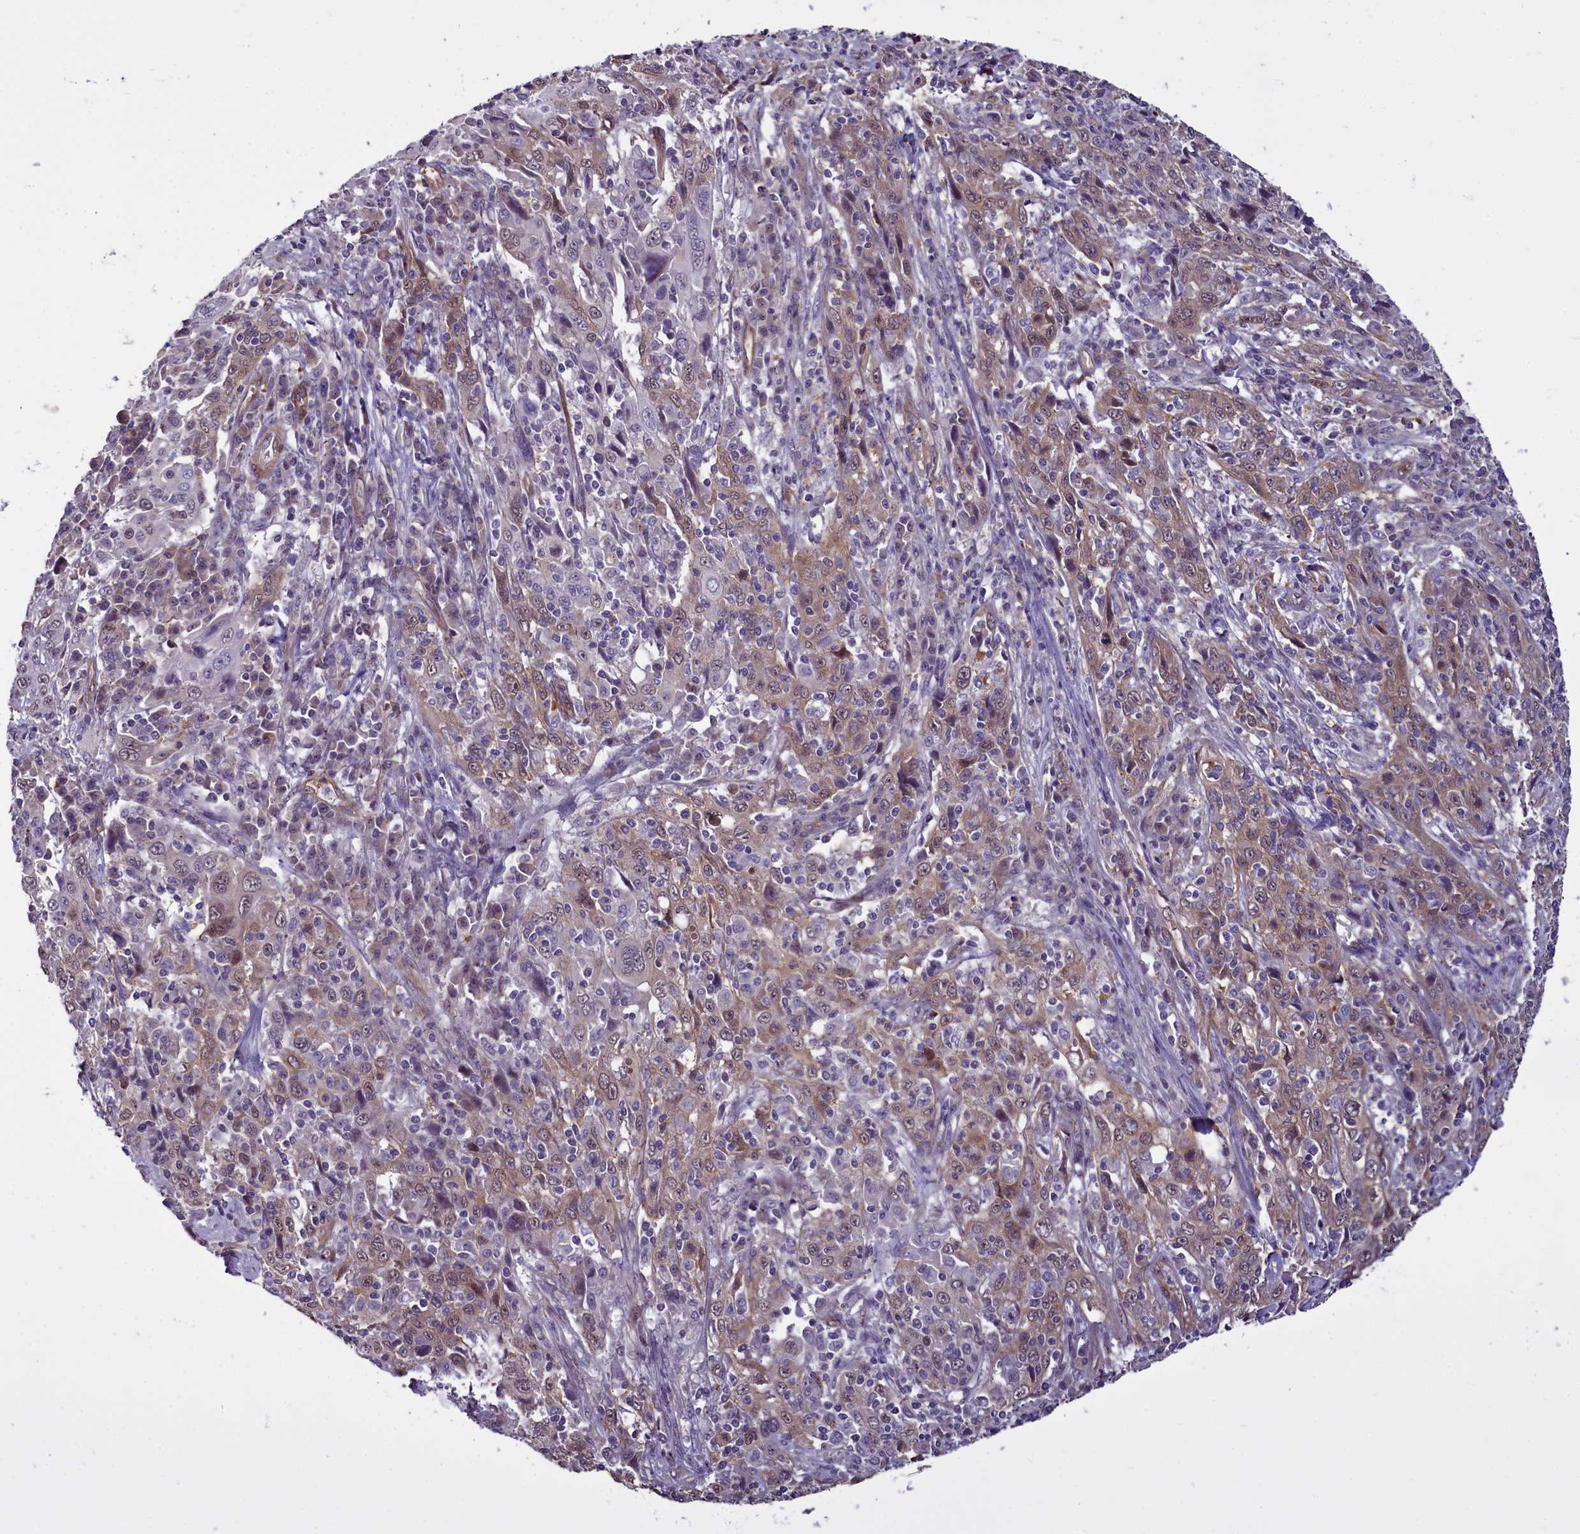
{"staining": {"intensity": "weak", "quantity": ">75%", "location": "cytoplasmic/membranous"}, "tissue": "cervical cancer", "cell_type": "Tumor cells", "image_type": "cancer", "snomed": [{"axis": "morphology", "description": "Squamous cell carcinoma, NOS"}, {"axis": "topography", "description": "Cervix"}], "caption": "Human cervical squamous cell carcinoma stained with a protein marker demonstrates weak staining in tumor cells.", "gene": "BCAR1", "patient": {"sex": "female", "age": 46}}